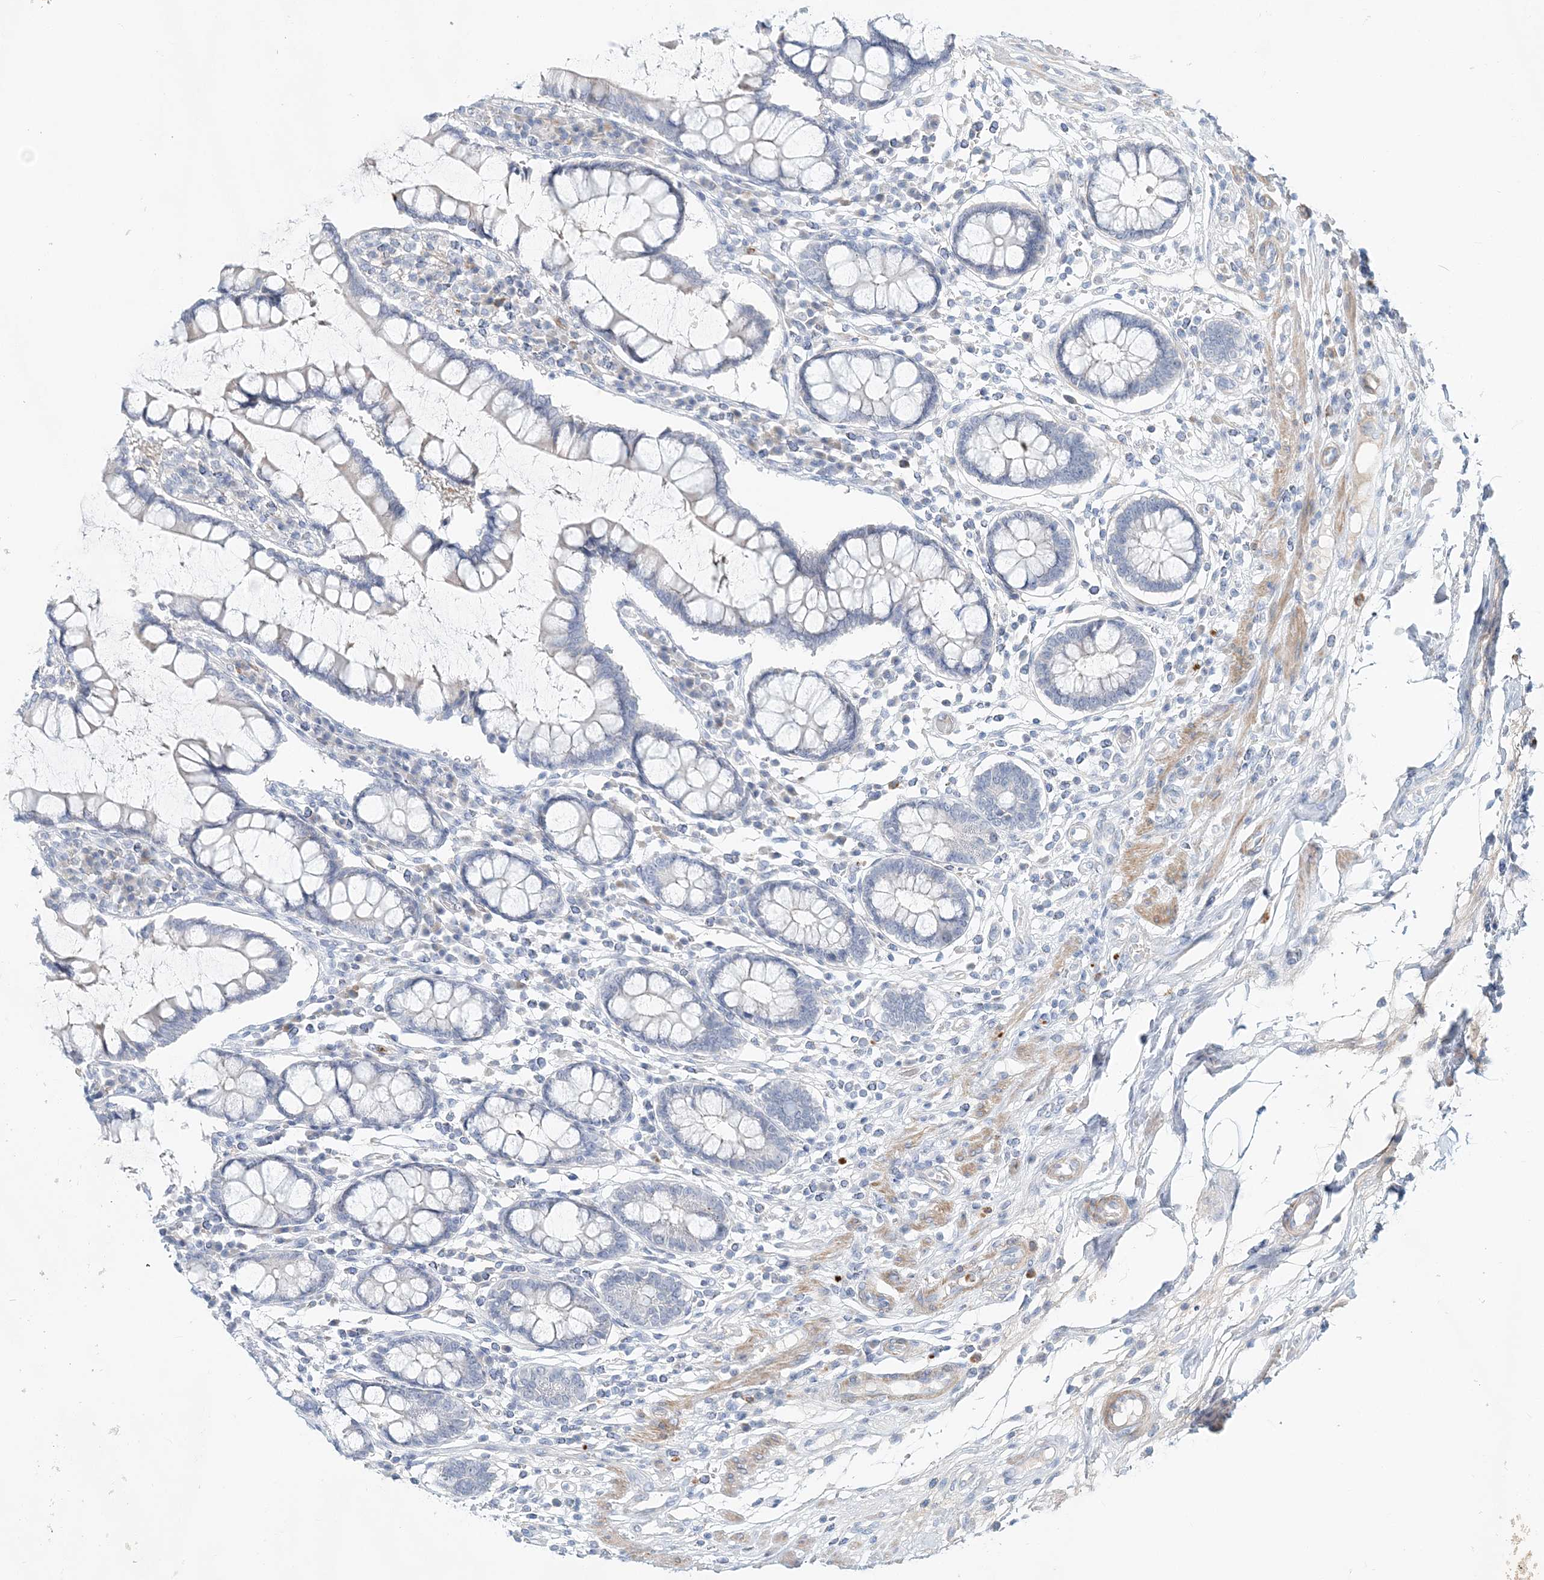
{"staining": {"intensity": "moderate", "quantity": ">75%", "location": "cytoplasmic/membranous"}, "tissue": "colon", "cell_type": "Endothelial cells", "image_type": "normal", "snomed": [{"axis": "morphology", "description": "Normal tissue, NOS"}, {"axis": "topography", "description": "Colon"}], "caption": "Moderate cytoplasmic/membranous staining is present in approximately >75% of endothelial cells in normal colon.", "gene": "DNAH5", "patient": {"sex": "female", "age": 79}}